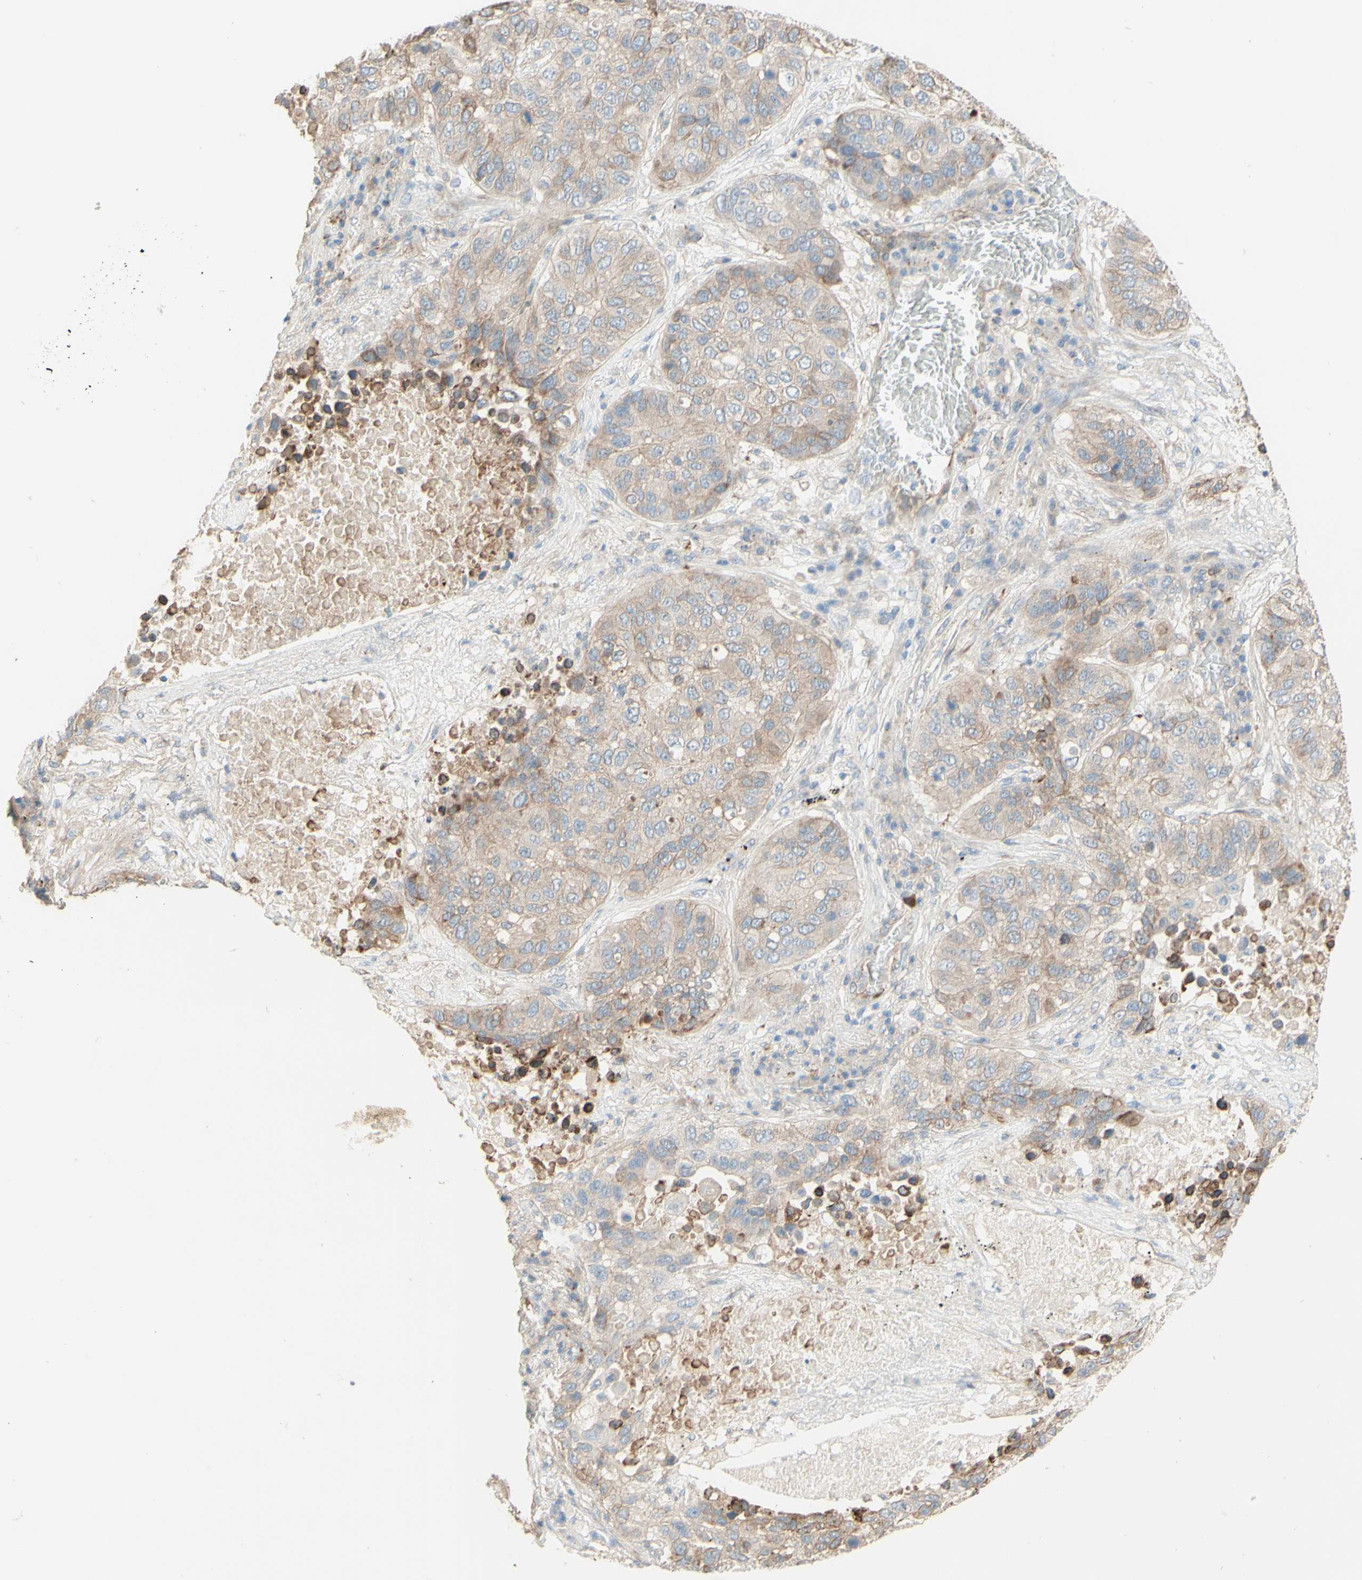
{"staining": {"intensity": "moderate", "quantity": "25%-75%", "location": "cytoplasmic/membranous"}, "tissue": "lung cancer", "cell_type": "Tumor cells", "image_type": "cancer", "snomed": [{"axis": "morphology", "description": "Squamous cell carcinoma, NOS"}, {"axis": "topography", "description": "Lung"}], "caption": "Lung cancer stained with IHC reveals moderate cytoplasmic/membranous expression in approximately 25%-75% of tumor cells.", "gene": "RNF149", "patient": {"sex": "male", "age": 57}}